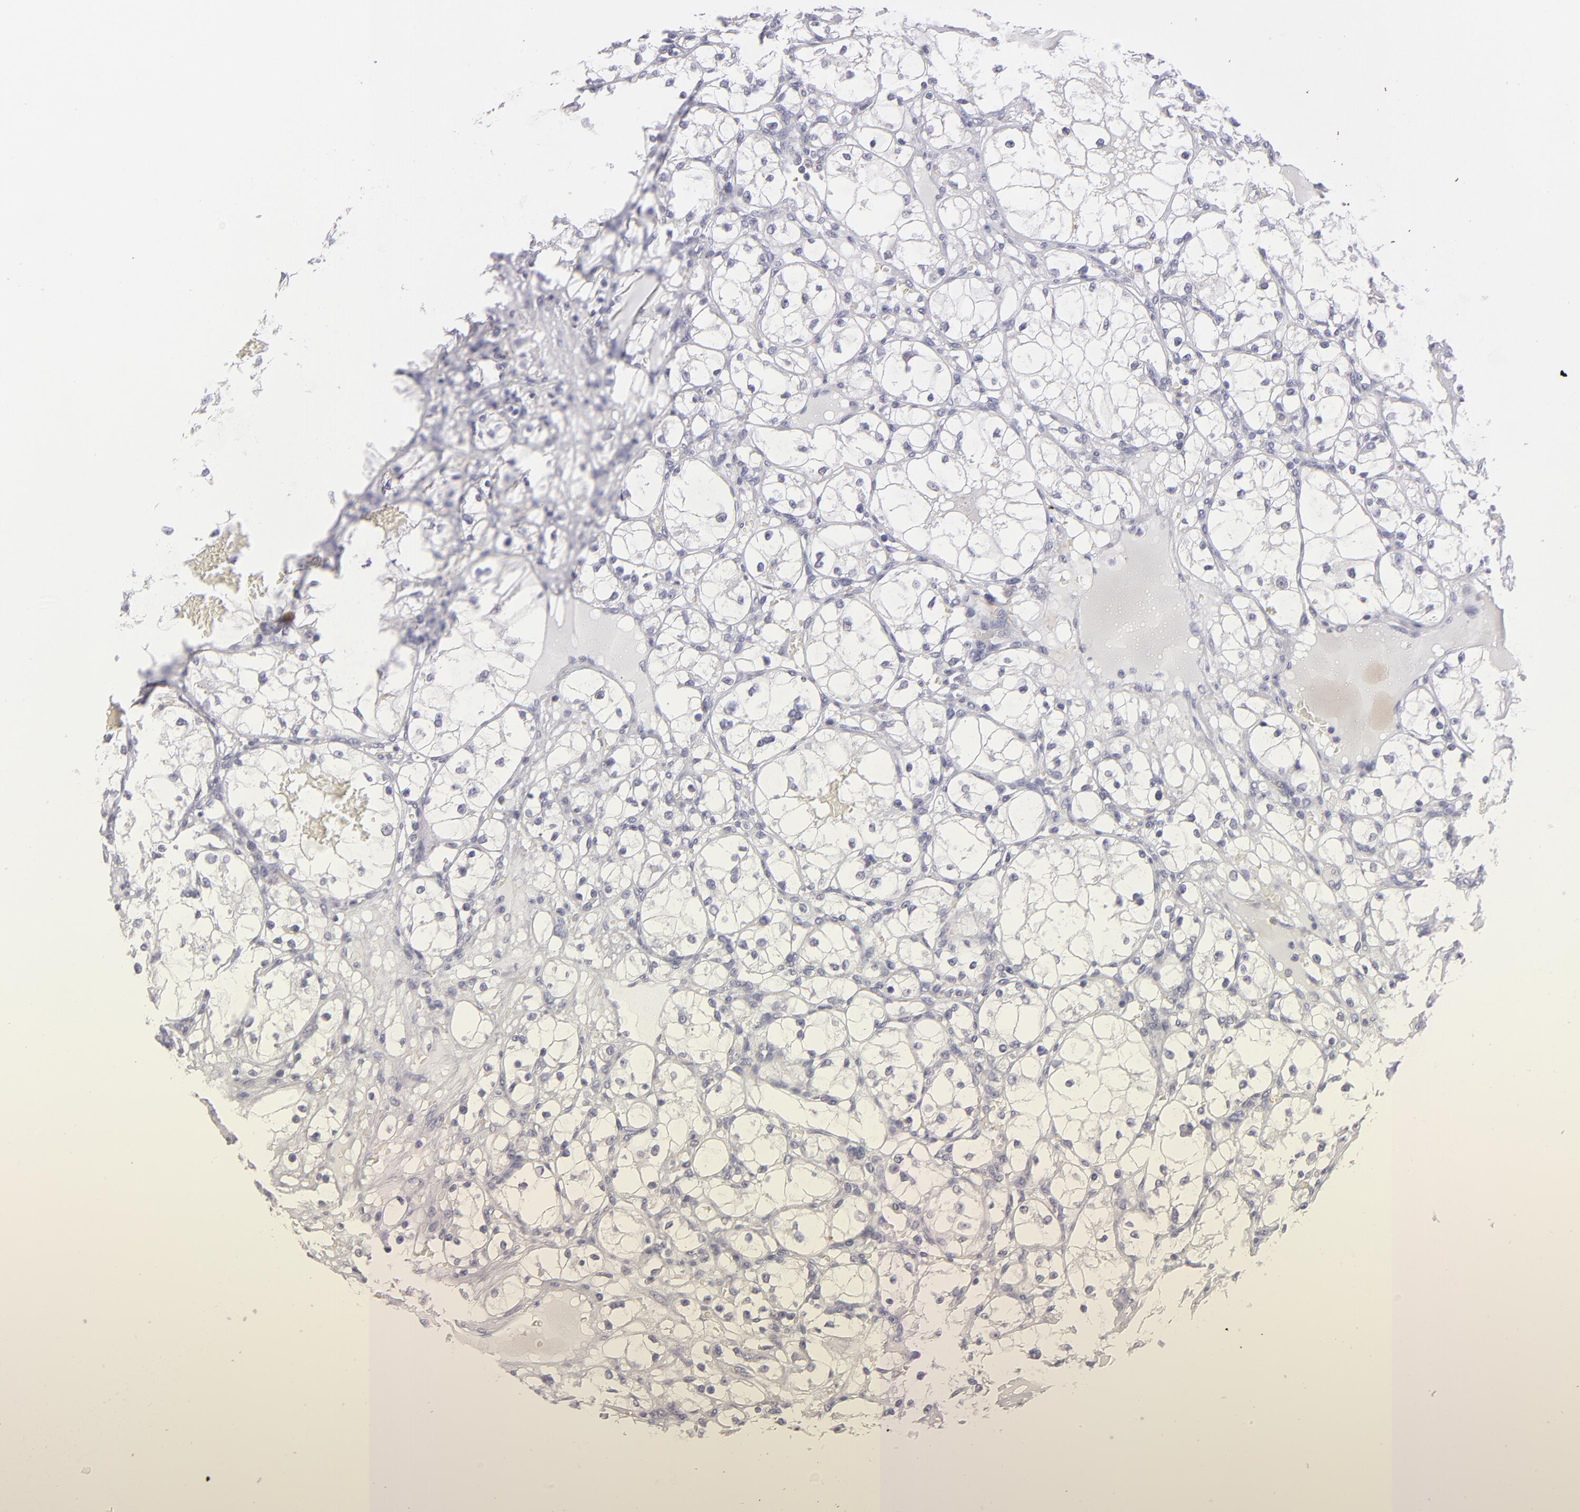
{"staining": {"intensity": "negative", "quantity": "none", "location": "none"}, "tissue": "renal cancer", "cell_type": "Tumor cells", "image_type": "cancer", "snomed": [{"axis": "morphology", "description": "Adenocarcinoma, NOS"}, {"axis": "topography", "description": "Kidney"}], "caption": "The photomicrograph exhibits no staining of tumor cells in renal cancer.", "gene": "CALR", "patient": {"sex": "male", "age": 61}}